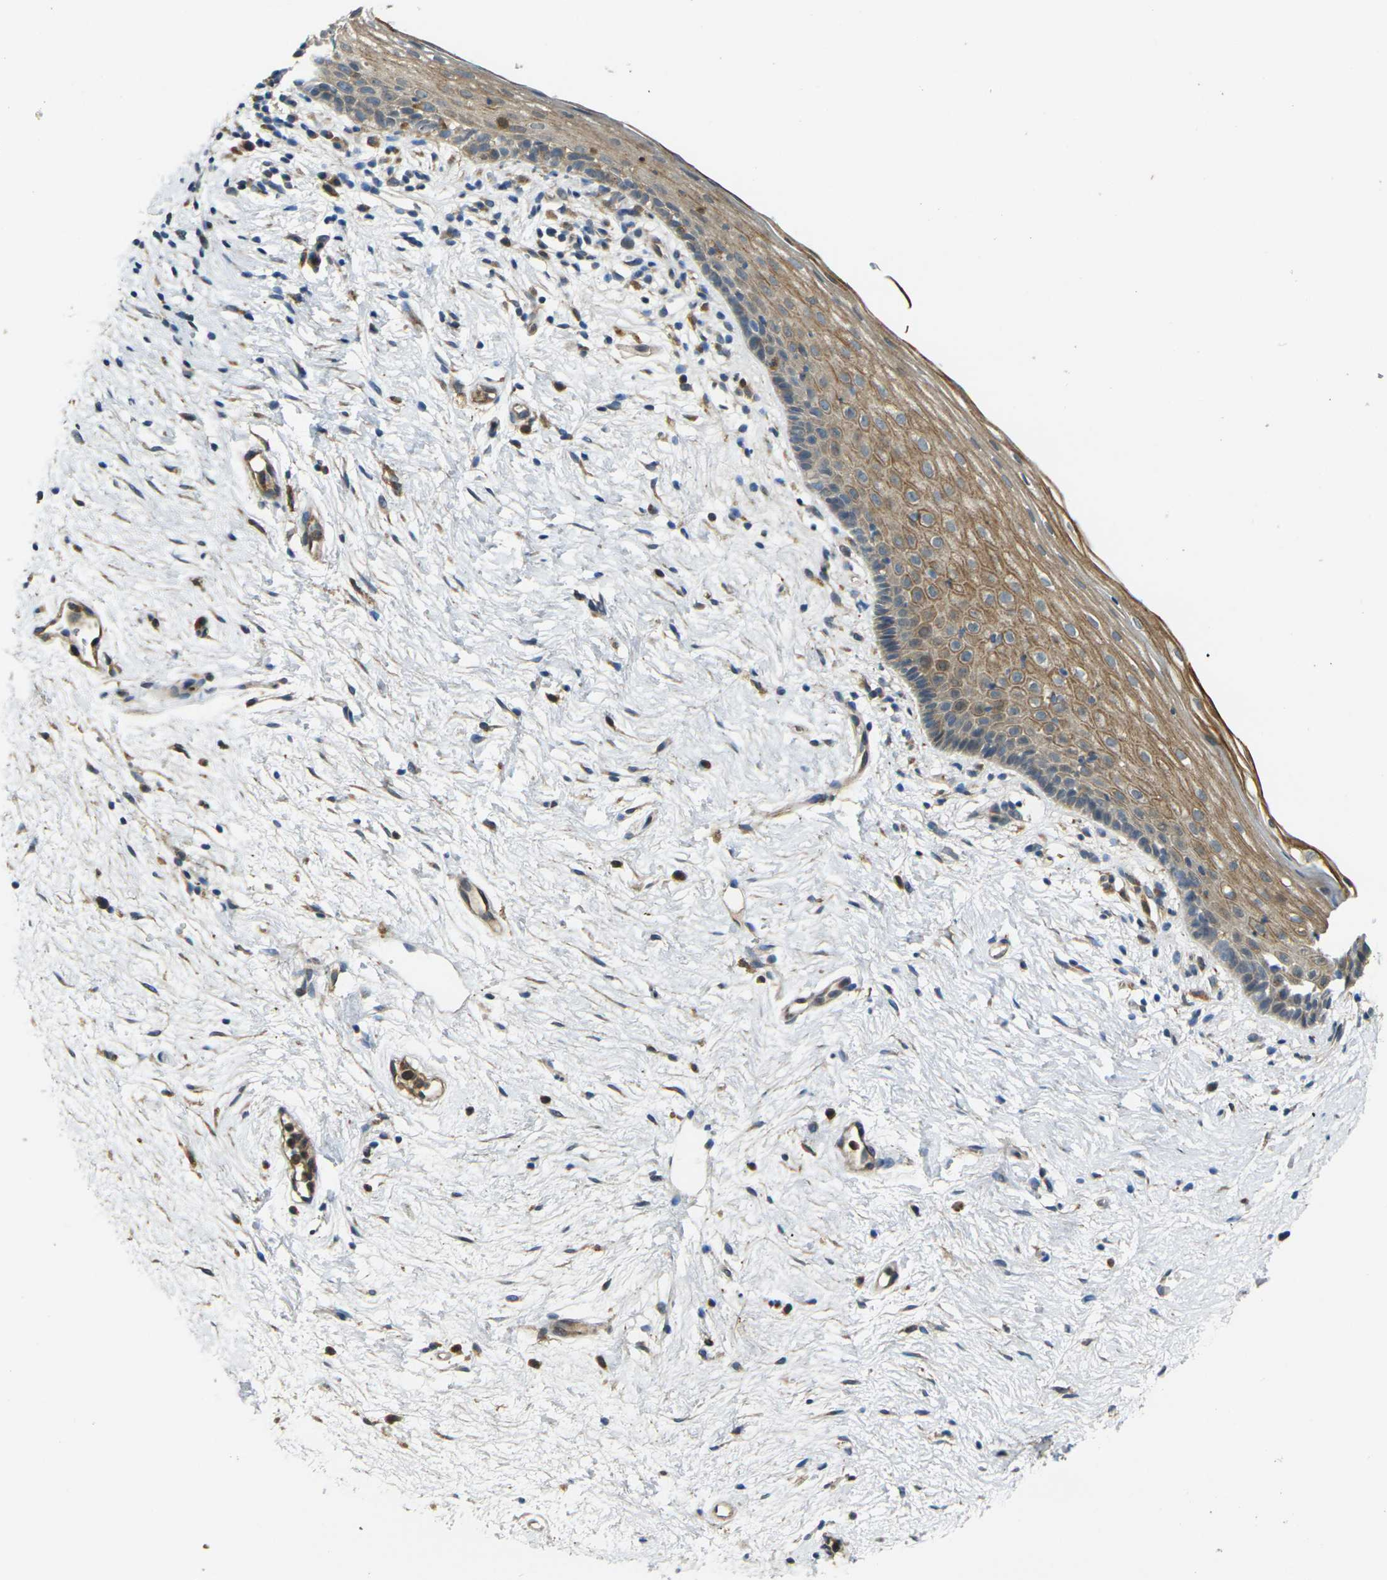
{"staining": {"intensity": "moderate", "quantity": ">75%", "location": "cytoplasmic/membranous"}, "tissue": "vagina", "cell_type": "Squamous epithelial cells", "image_type": "normal", "snomed": [{"axis": "morphology", "description": "Normal tissue, NOS"}, {"axis": "topography", "description": "Vagina"}], "caption": "Protein expression analysis of unremarkable vagina shows moderate cytoplasmic/membranous staining in approximately >75% of squamous epithelial cells. The staining was performed using DAB to visualize the protein expression in brown, while the nuclei were stained in blue with hematoxylin (Magnification: 20x).", "gene": "FZD1", "patient": {"sex": "female", "age": 44}}